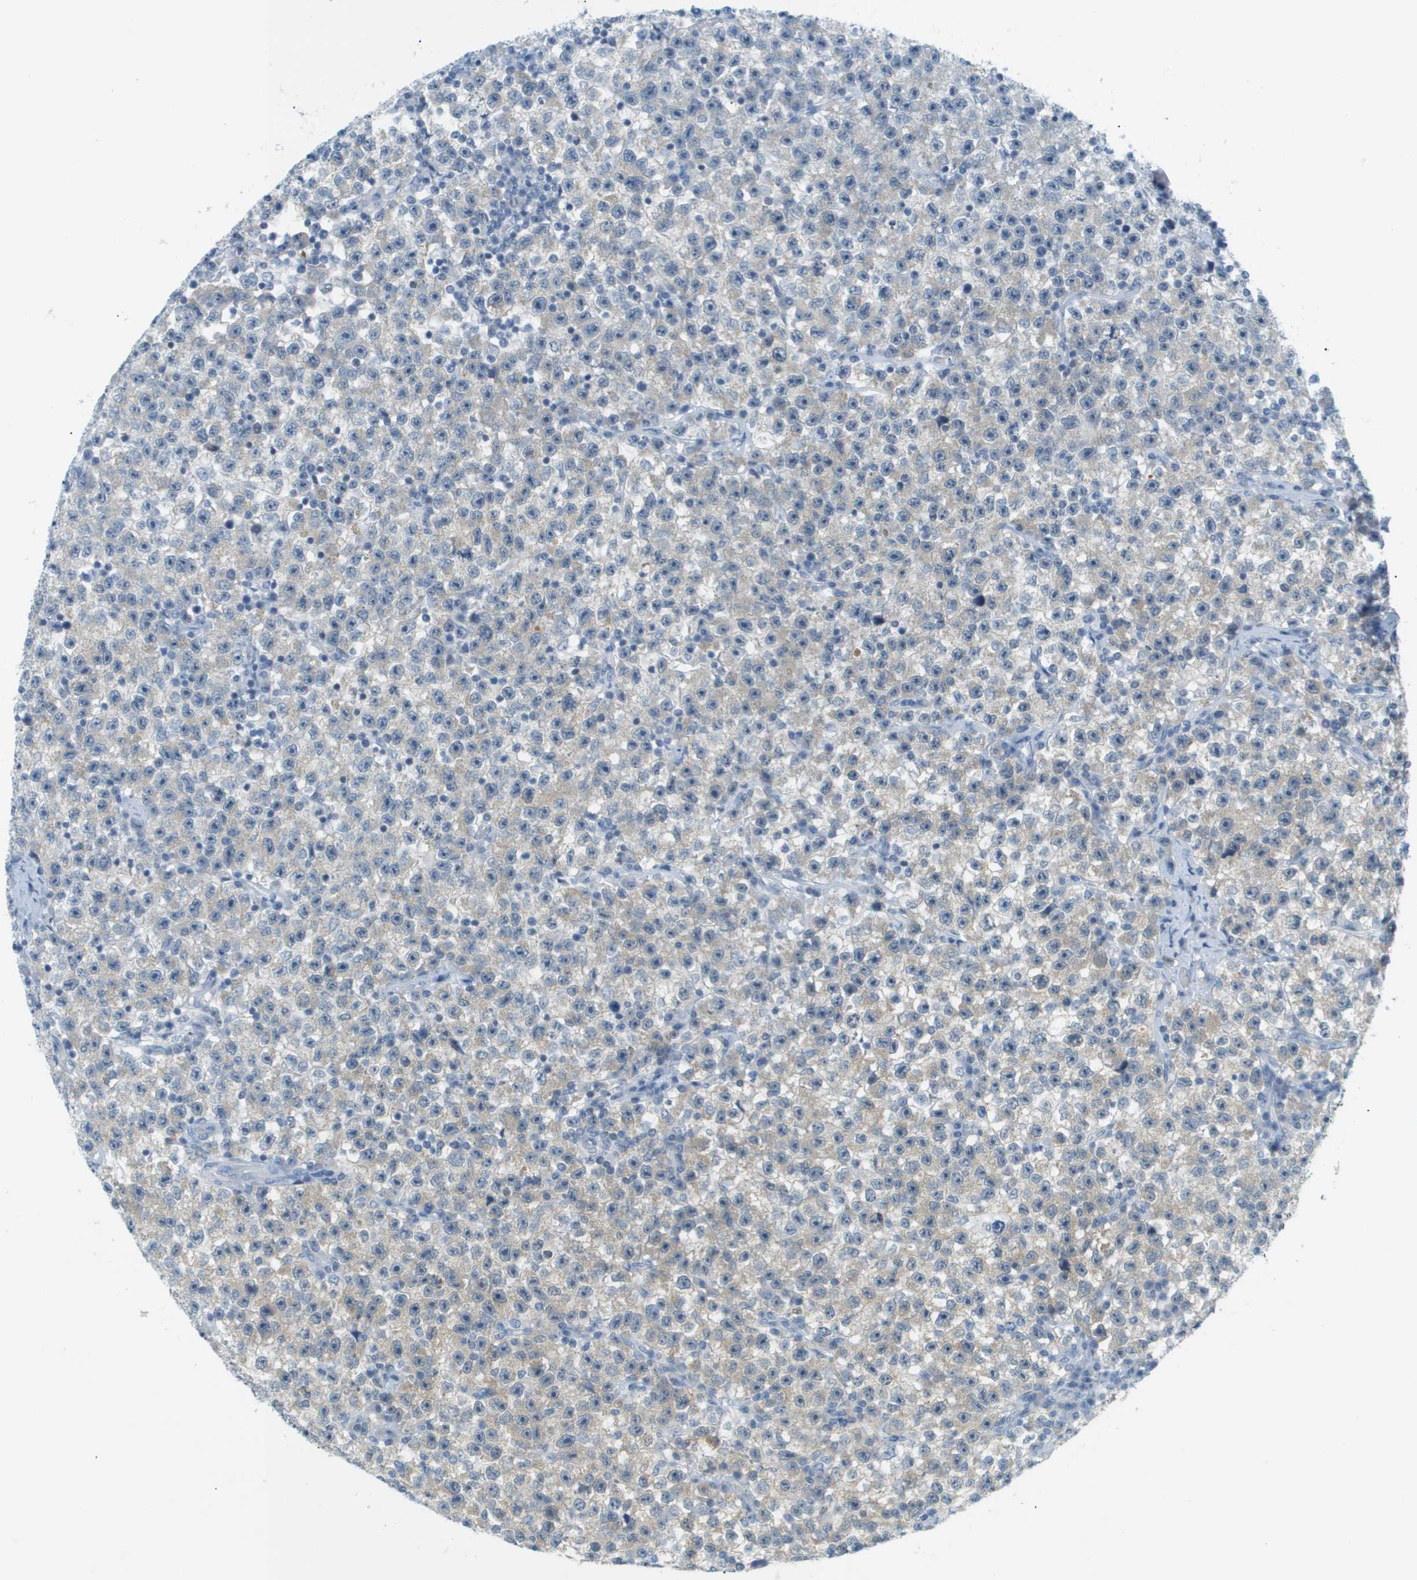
{"staining": {"intensity": "negative", "quantity": "none", "location": "none"}, "tissue": "testis cancer", "cell_type": "Tumor cells", "image_type": "cancer", "snomed": [{"axis": "morphology", "description": "Seminoma, NOS"}, {"axis": "topography", "description": "Testis"}], "caption": "The IHC histopathology image has no significant expression in tumor cells of testis cancer tissue.", "gene": "SMYD5", "patient": {"sex": "male", "age": 22}}